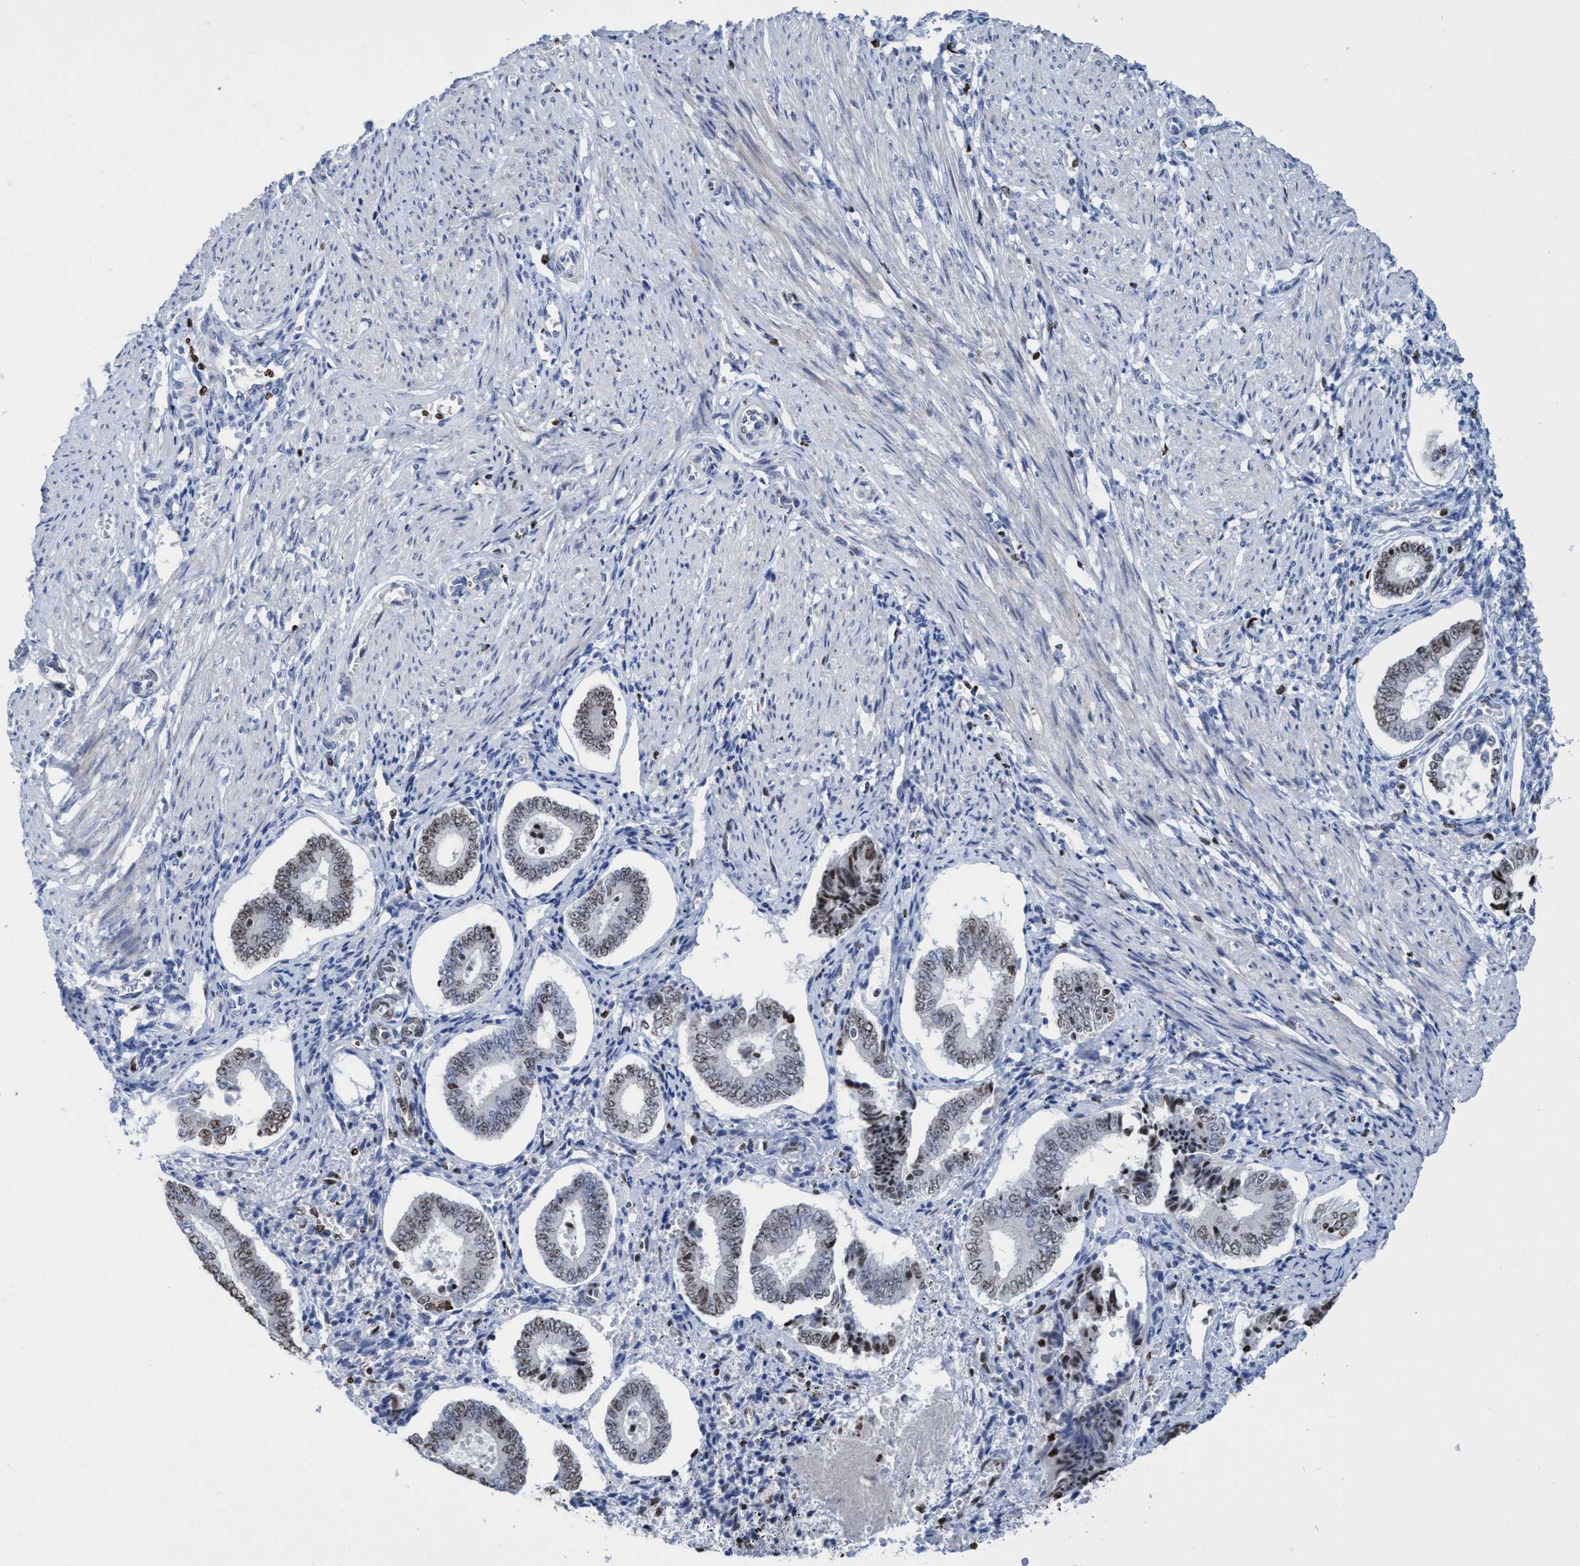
{"staining": {"intensity": "moderate", "quantity": "<25%", "location": "nuclear"}, "tissue": "endometrium", "cell_type": "Cells in endometrial stroma", "image_type": "normal", "snomed": [{"axis": "morphology", "description": "Normal tissue, NOS"}, {"axis": "topography", "description": "Endometrium"}], "caption": "Protein expression analysis of benign endometrium displays moderate nuclear staining in approximately <25% of cells in endometrial stroma.", "gene": "CBX2", "patient": {"sex": "female", "age": 42}}